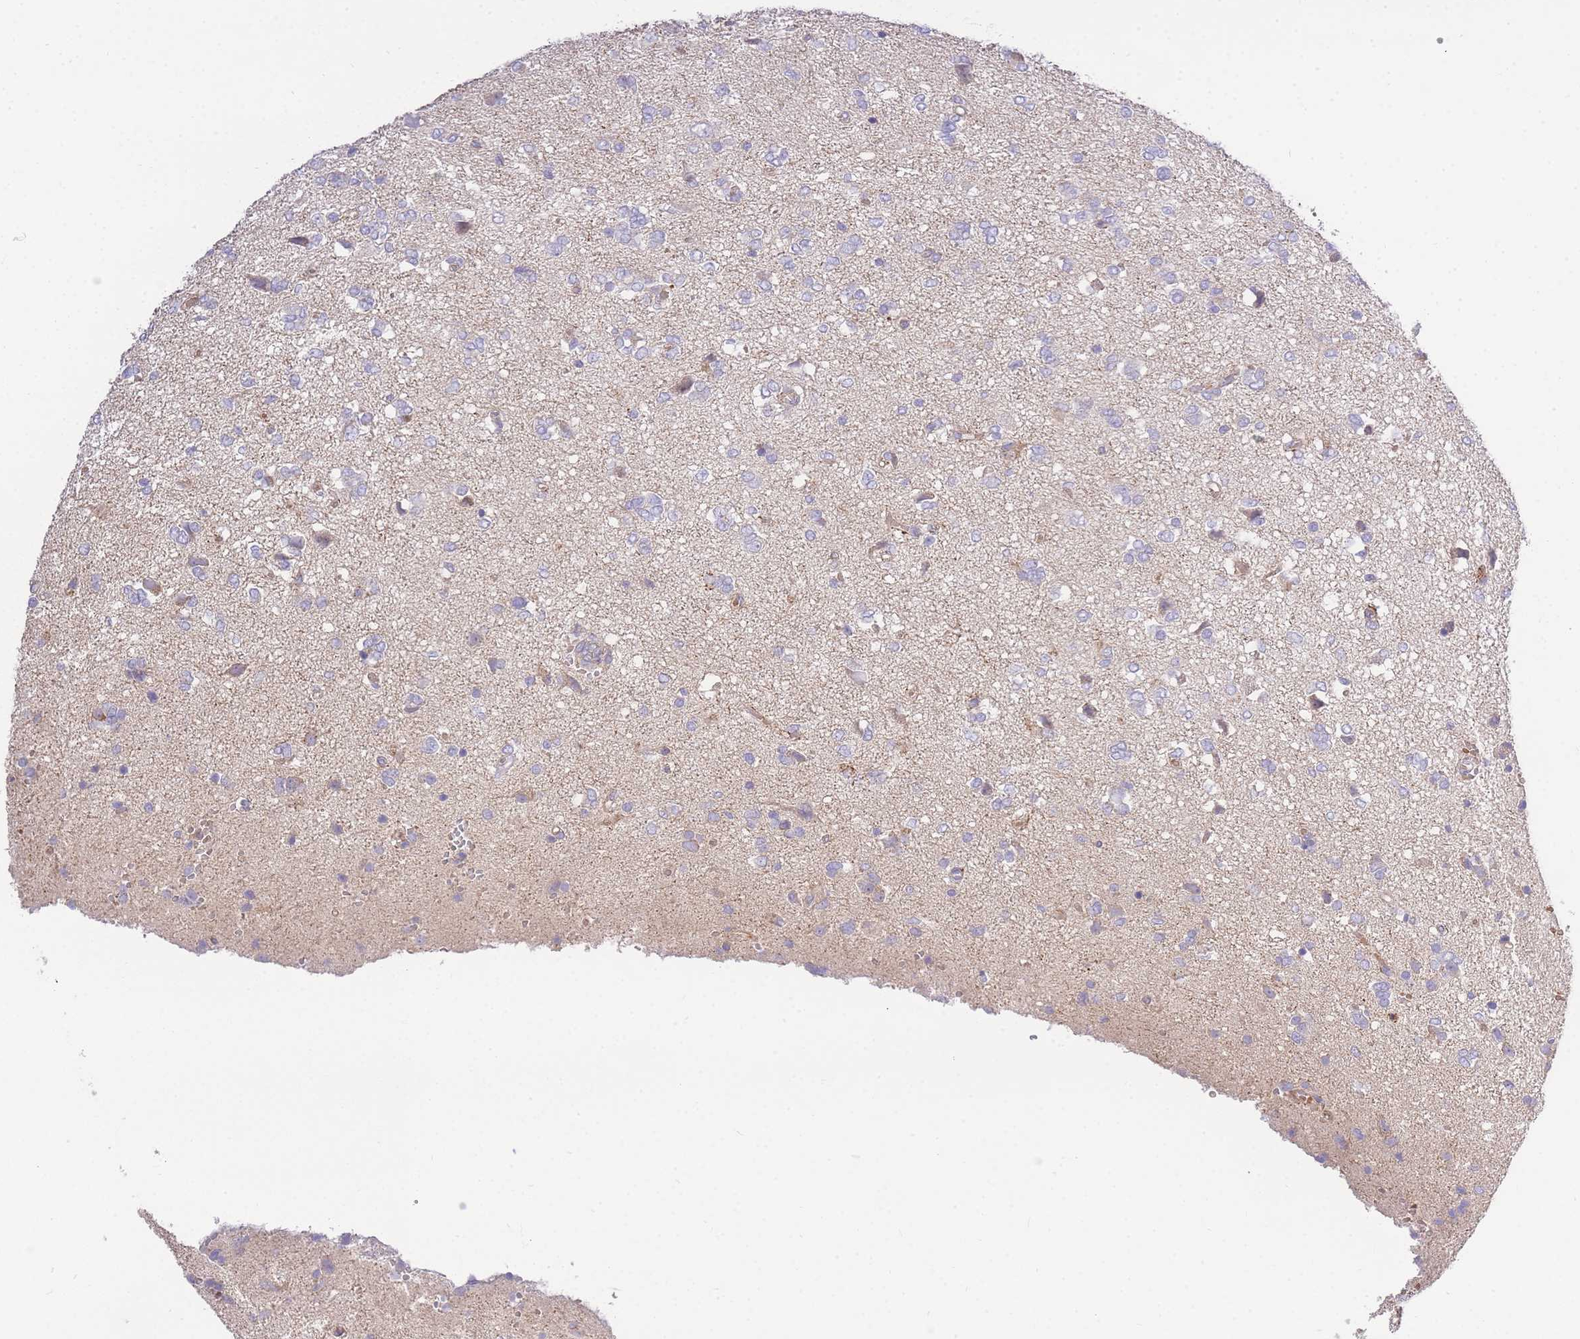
{"staining": {"intensity": "negative", "quantity": "none", "location": "none"}, "tissue": "glioma", "cell_type": "Tumor cells", "image_type": "cancer", "snomed": [{"axis": "morphology", "description": "Glioma, malignant, High grade"}, {"axis": "topography", "description": "Brain"}], "caption": "High magnification brightfield microscopy of glioma stained with DAB (3,3'-diaminobenzidine) (brown) and counterstained with hematoxylin (blue): tumor cells show no significant positivity.", "gene": "INSYN2B", "patient": {"sex": "female", "age": 59}}